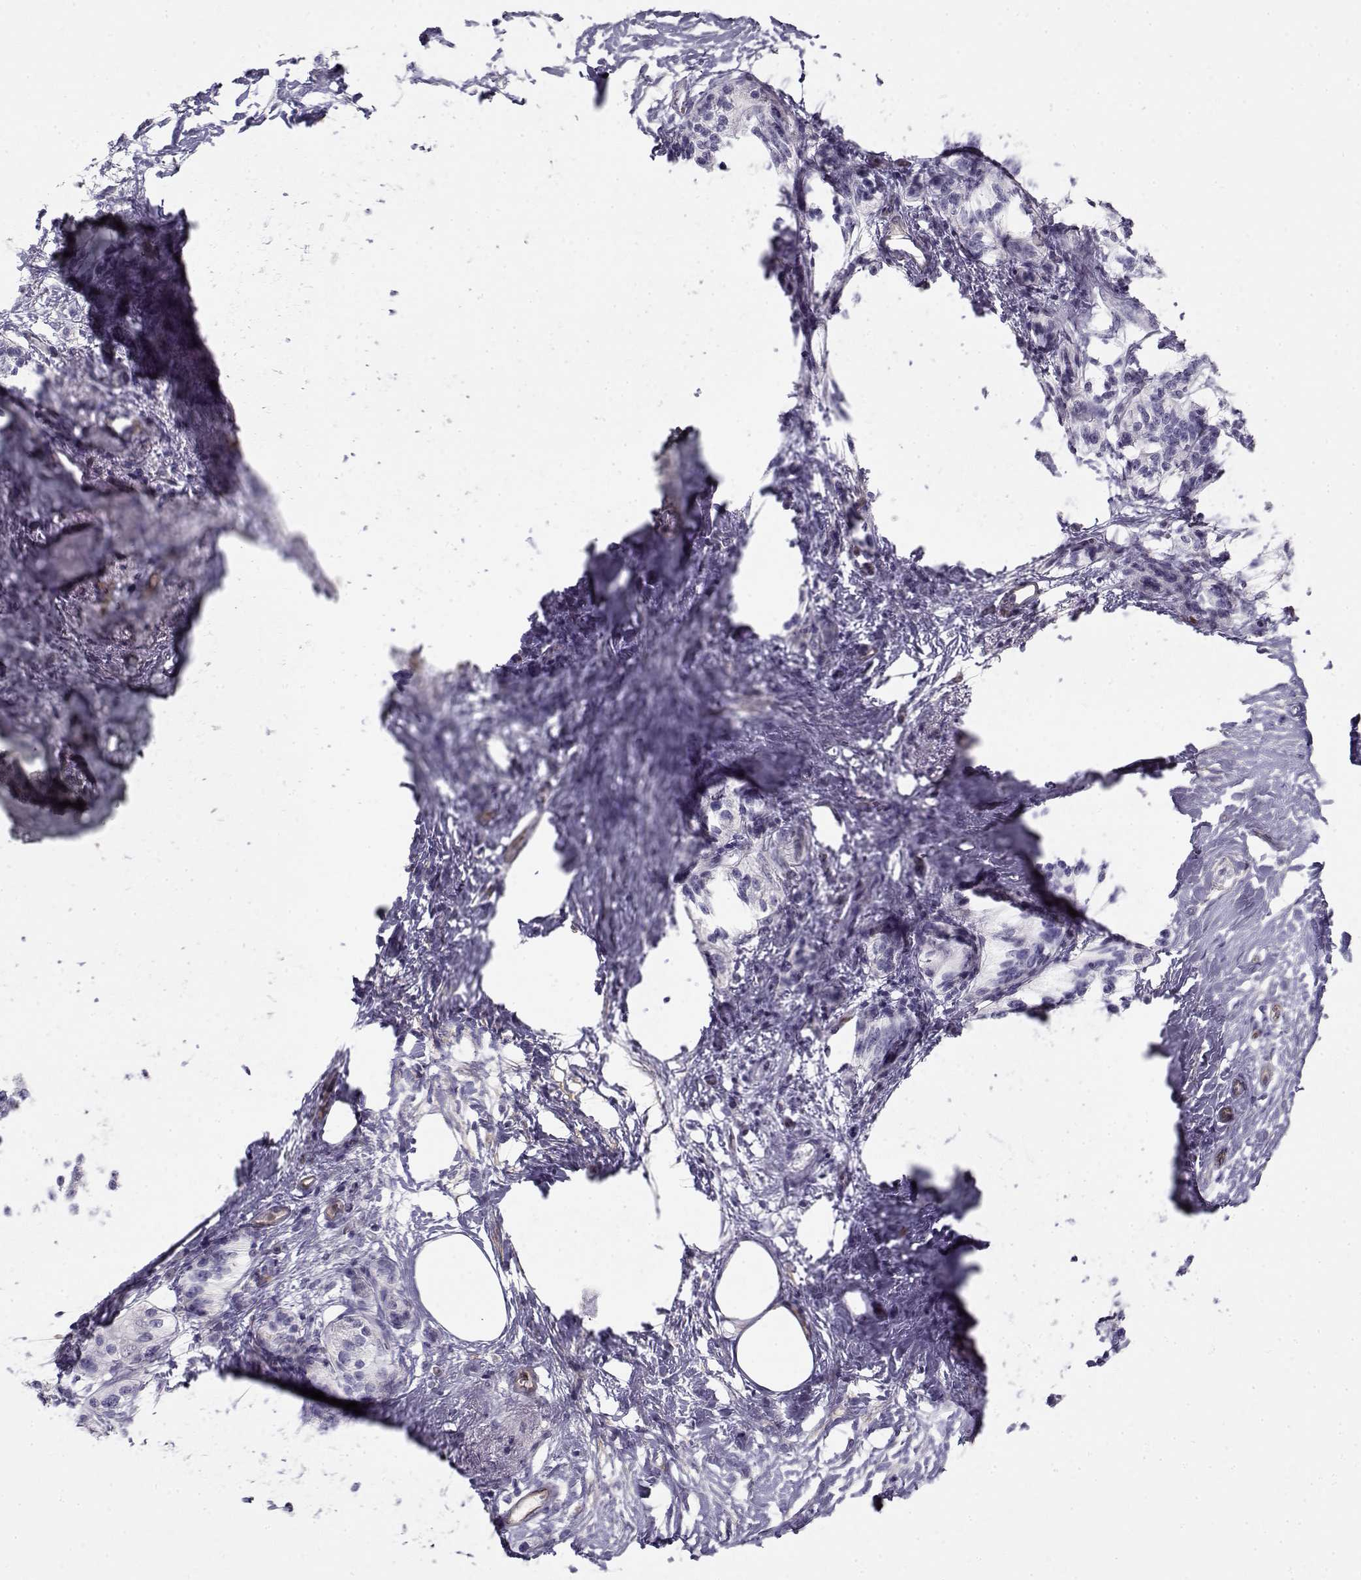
{"staining": {"intensity": "negative", "quantity": "none", "location": "none"}, "tissue": "pancreatic cancer", "cell_type": "Tumor cells", "image_type": "cancer", "snomed": [{"axis": "morphology", "description": "Adenocarcinoma, NOS"}, {"axis": "topography", "description": "Pancreas"}], "caption": "Tumor cells show no significant positivity in pancreatic adenocarcinoma. Nuclei are stained in blue.", "gene": "MYO1A", "patient": {"sex": "female", "age": 72}}